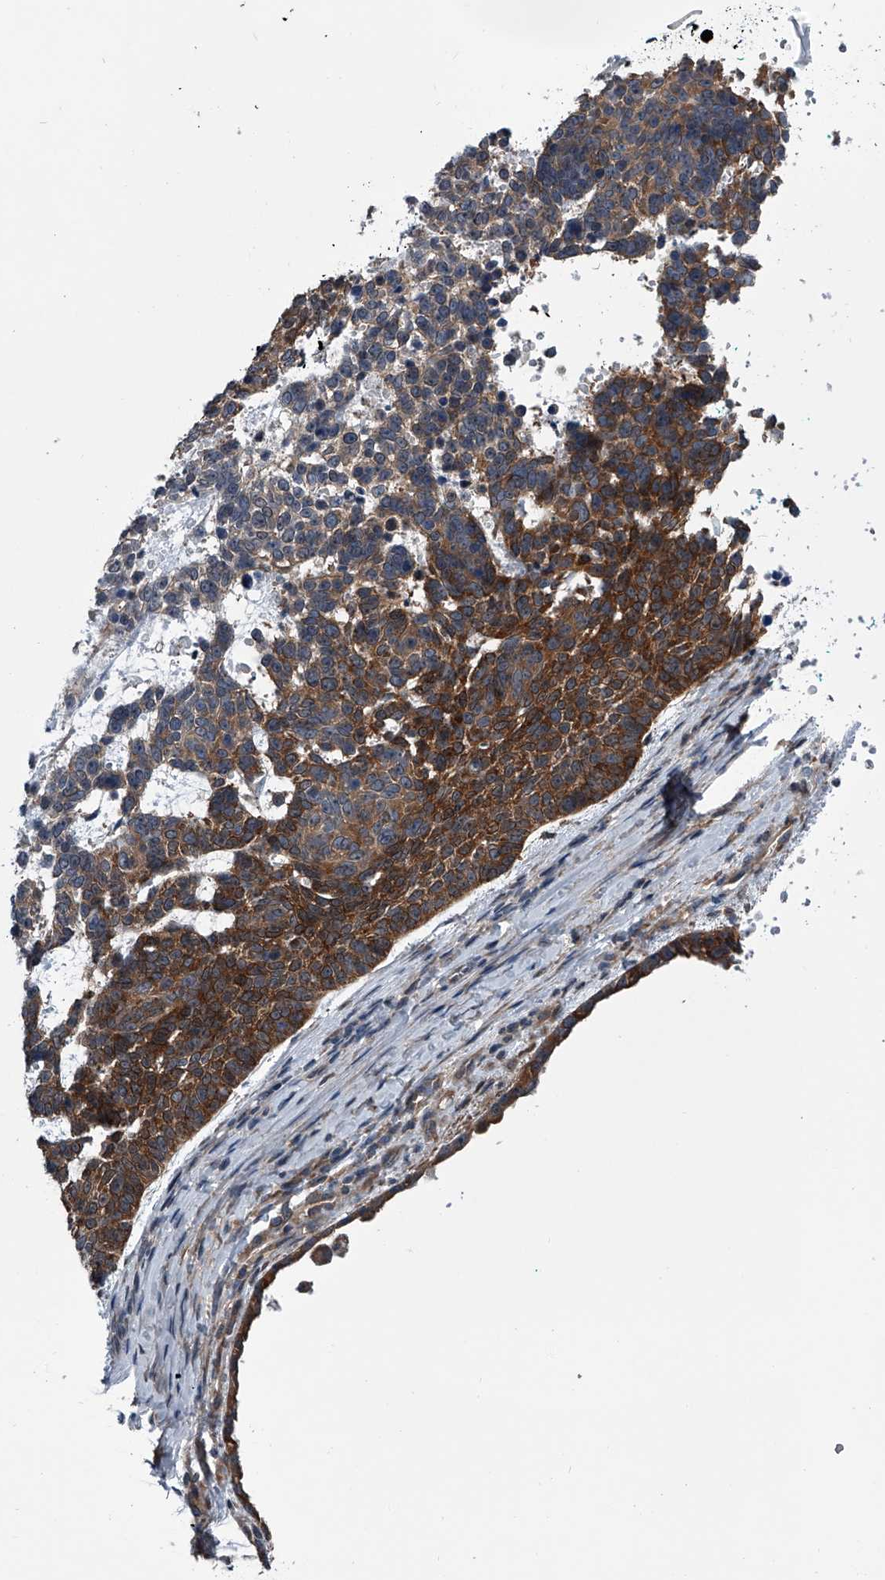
{"staining": {"intensity": "moderate", "quantity": ">75%", "location": "cytoplasmic/membranous"}, "tissue": "skin cancer", "cell_type": "Tumor cells", "image_type": "cancer", "snomed": [{"axis": "morphology", "description": "Basal cell carcinoma"}, {"axis": "topography", "description": "Skin"}], "caption": "Immunohistochemical staining of human skin cancer (basal cell carcinoma) shows medium levels of moderate cytoplasmic/membranous protein positivity in approximately >75% of tumor cells. The staining was performed using DAB to visualize the protein expression in brown, while the nuclei were stained in blue with hematoxylin (Magnification: 20x).", "gene": "PPP2R5D", "patient": {"sex": "female", "age": 81}}